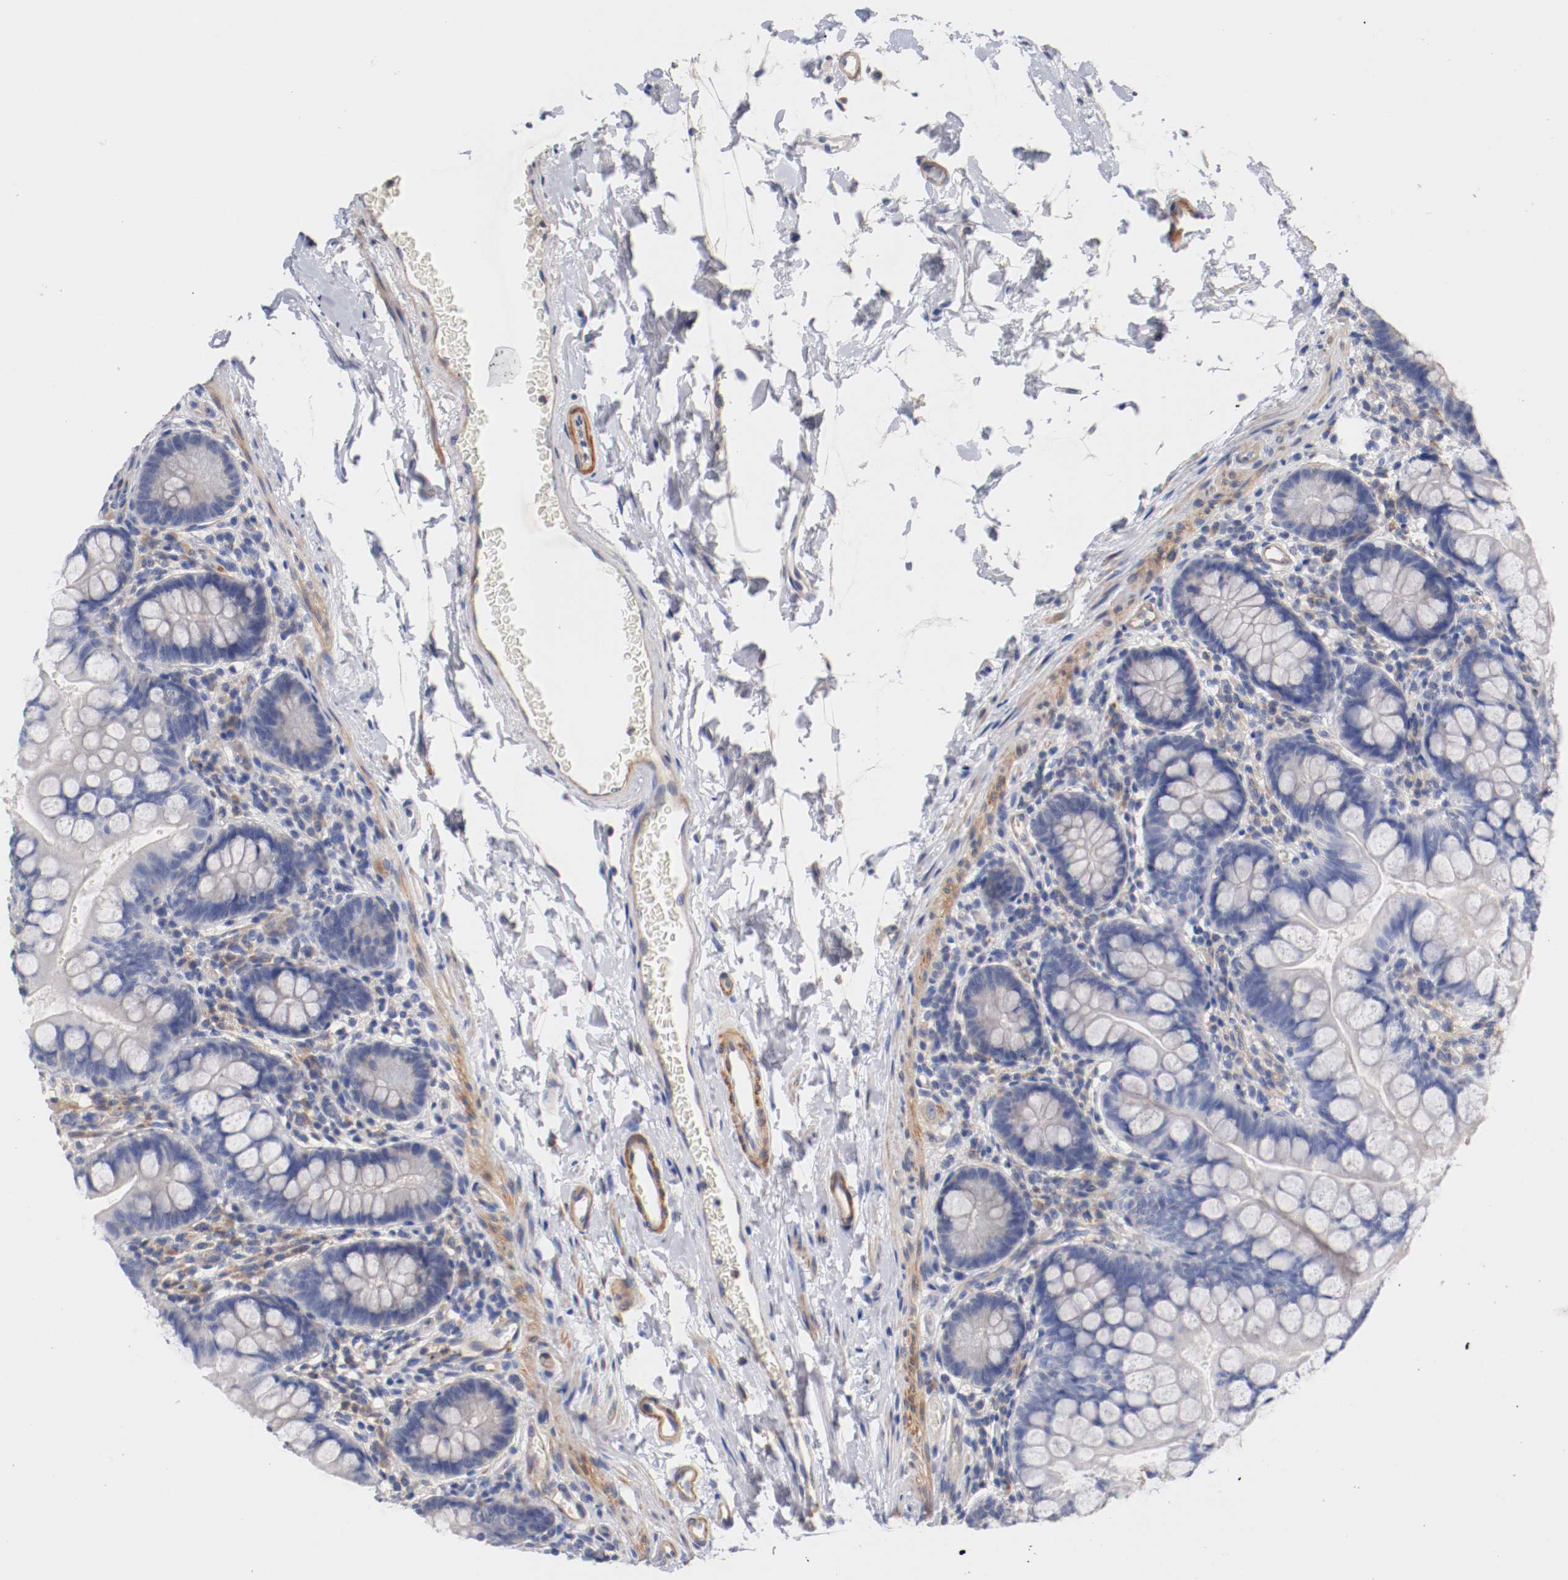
{"staining": {"intensity": "negative", "quantity": "none", "location": "none"}, "tissue": "small intestine", "cell_type": "Glandular cells", "image_type": "normal", "snomed": [{"axis": "morphology", "description": "Normal tissue, NOS"}, {"axis": "topography", "description": "Small intestine"}], "caption": "A high-resolution histopathology image shows immunohistochemistry staining of benign small intestine, which shows no significant positivity in glandular cells.", "gene": "SEMA5A", "patient": {"sex": "female", "age": 58}}